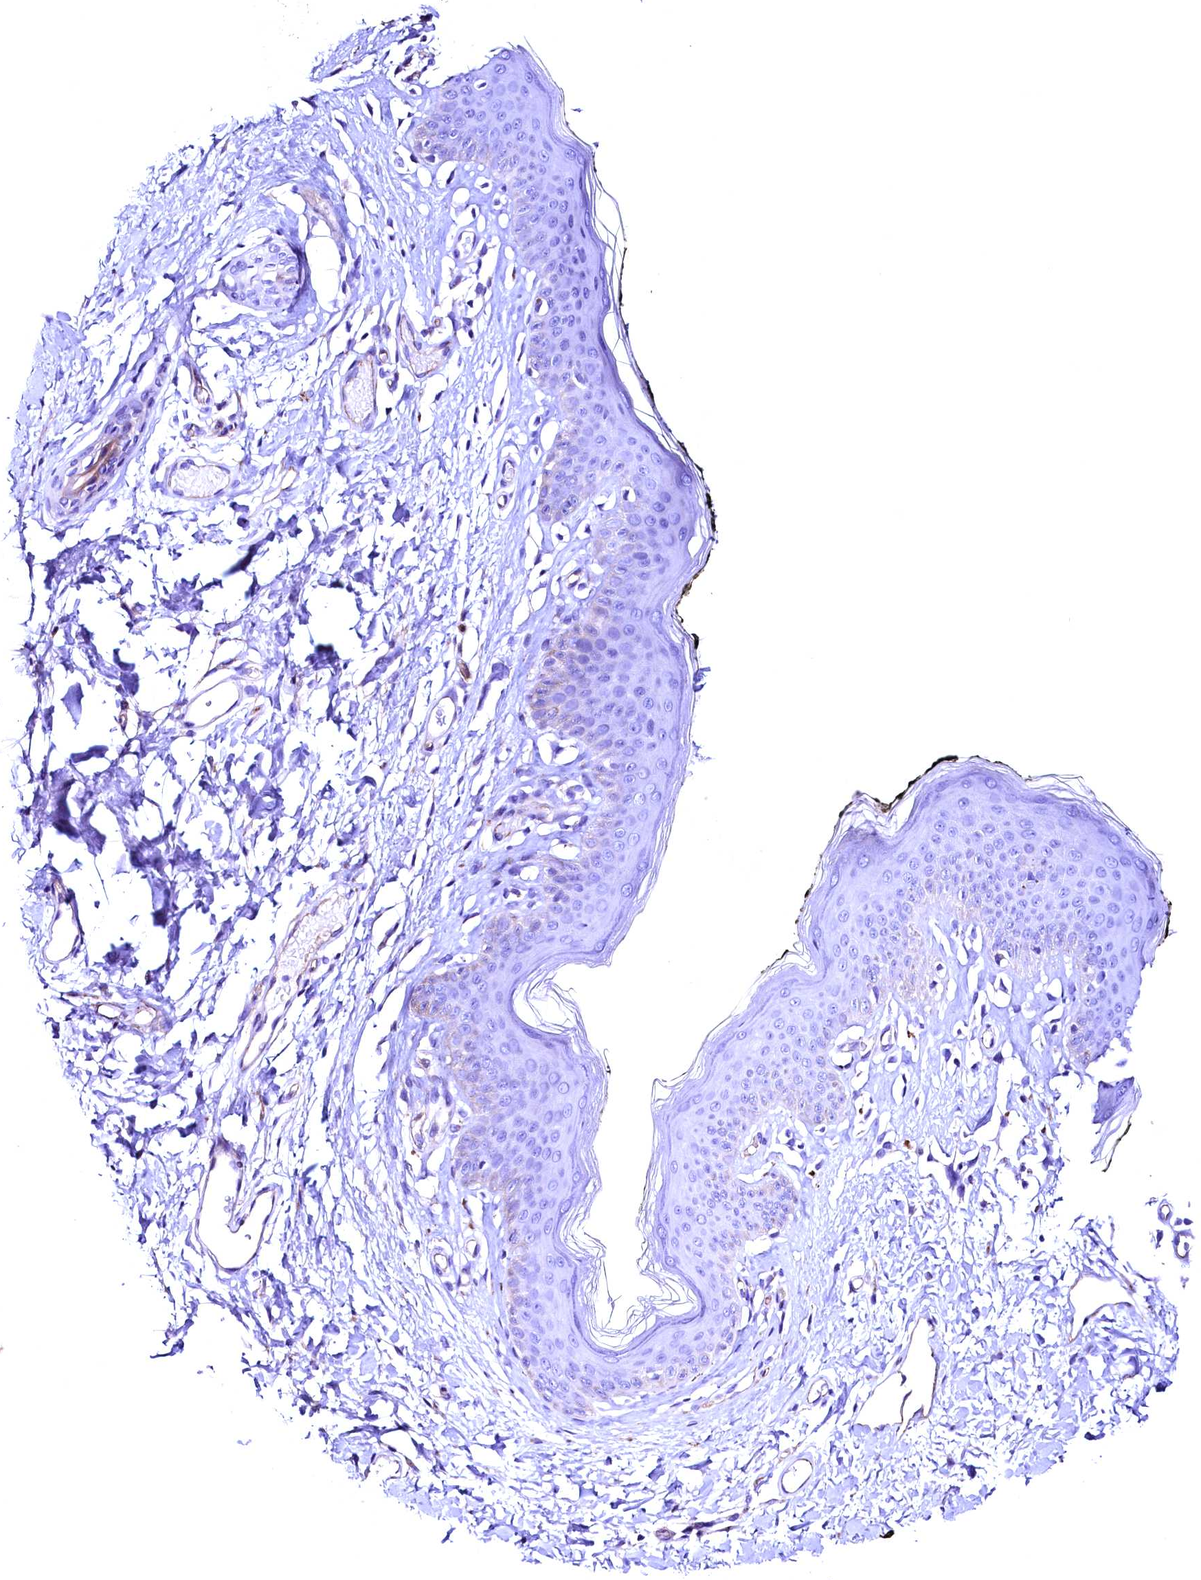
{"staining": {"intensity": "moderate", "quantity": "<25%", "location": "cytoplasmic/membranous"}, "tissue": "skin", "cell_type": "Epidermal cells", "image_type": "normal", "snomed": [{"axis": "morphology", "description": "Normal tissue, NOS"}, {"axis": "morphology", "description": "Inflammation, NOS"}, {"axis": "topography", "description": "Vulva"}], "caption": "Immunohistochemistry (IHC) staining of benign skin, which displays low levels of moderate cytoplasmic/membranous staining in approximately <25% of epidermal cells indicating moderate cytoplasmic/membranous protein staining. The staining was performed using DAB (3,3'-diaminobenzidine) (brown) for protein detection and nuclei were counterstained in hematoxylin (blue).", "gene": "SLF1", "patient": {"sex": "female", "age": 84}}